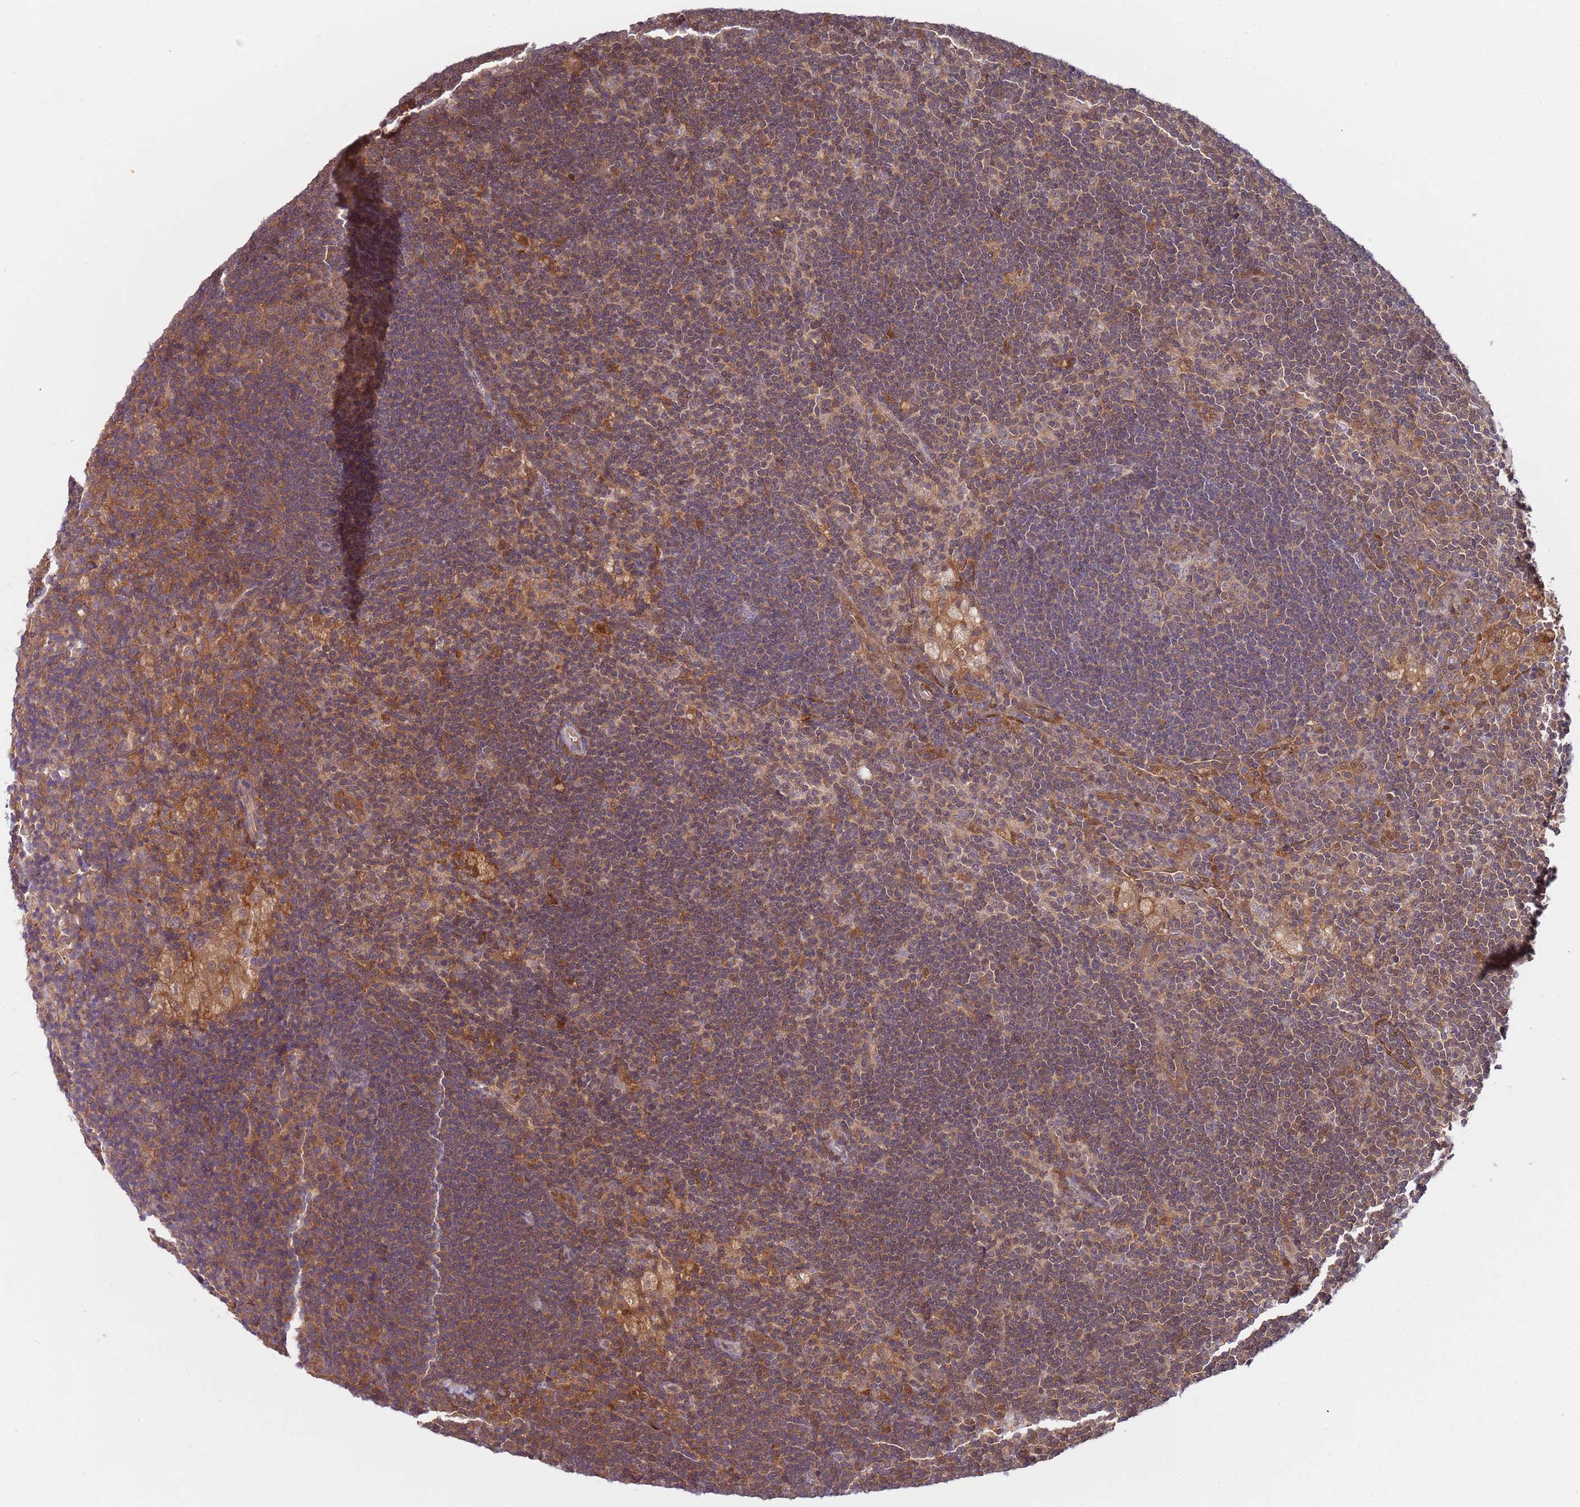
{"staining": {"intensity": "weak", "quantity": "25%-75%", "location": "cytoplasmic/membranous"}, "tissue": "lymph node", "cell_type": "Germinal center cells", "image_type": "normal", "snomed": [{"axis": "morphology", "description": "Normal tissue, NOS"}, {"axis": "topography", "description": "Lymph node"}], "caption": "Lymph node stained with DAB immunohistochemistry (IHC) demonstrates low levels of weak cytoplasmic/membranous staining in approximately 25%-75% of germinal center cells.", "gene": "GSDMD", "patient": {"sex": "male", "age": 24}}